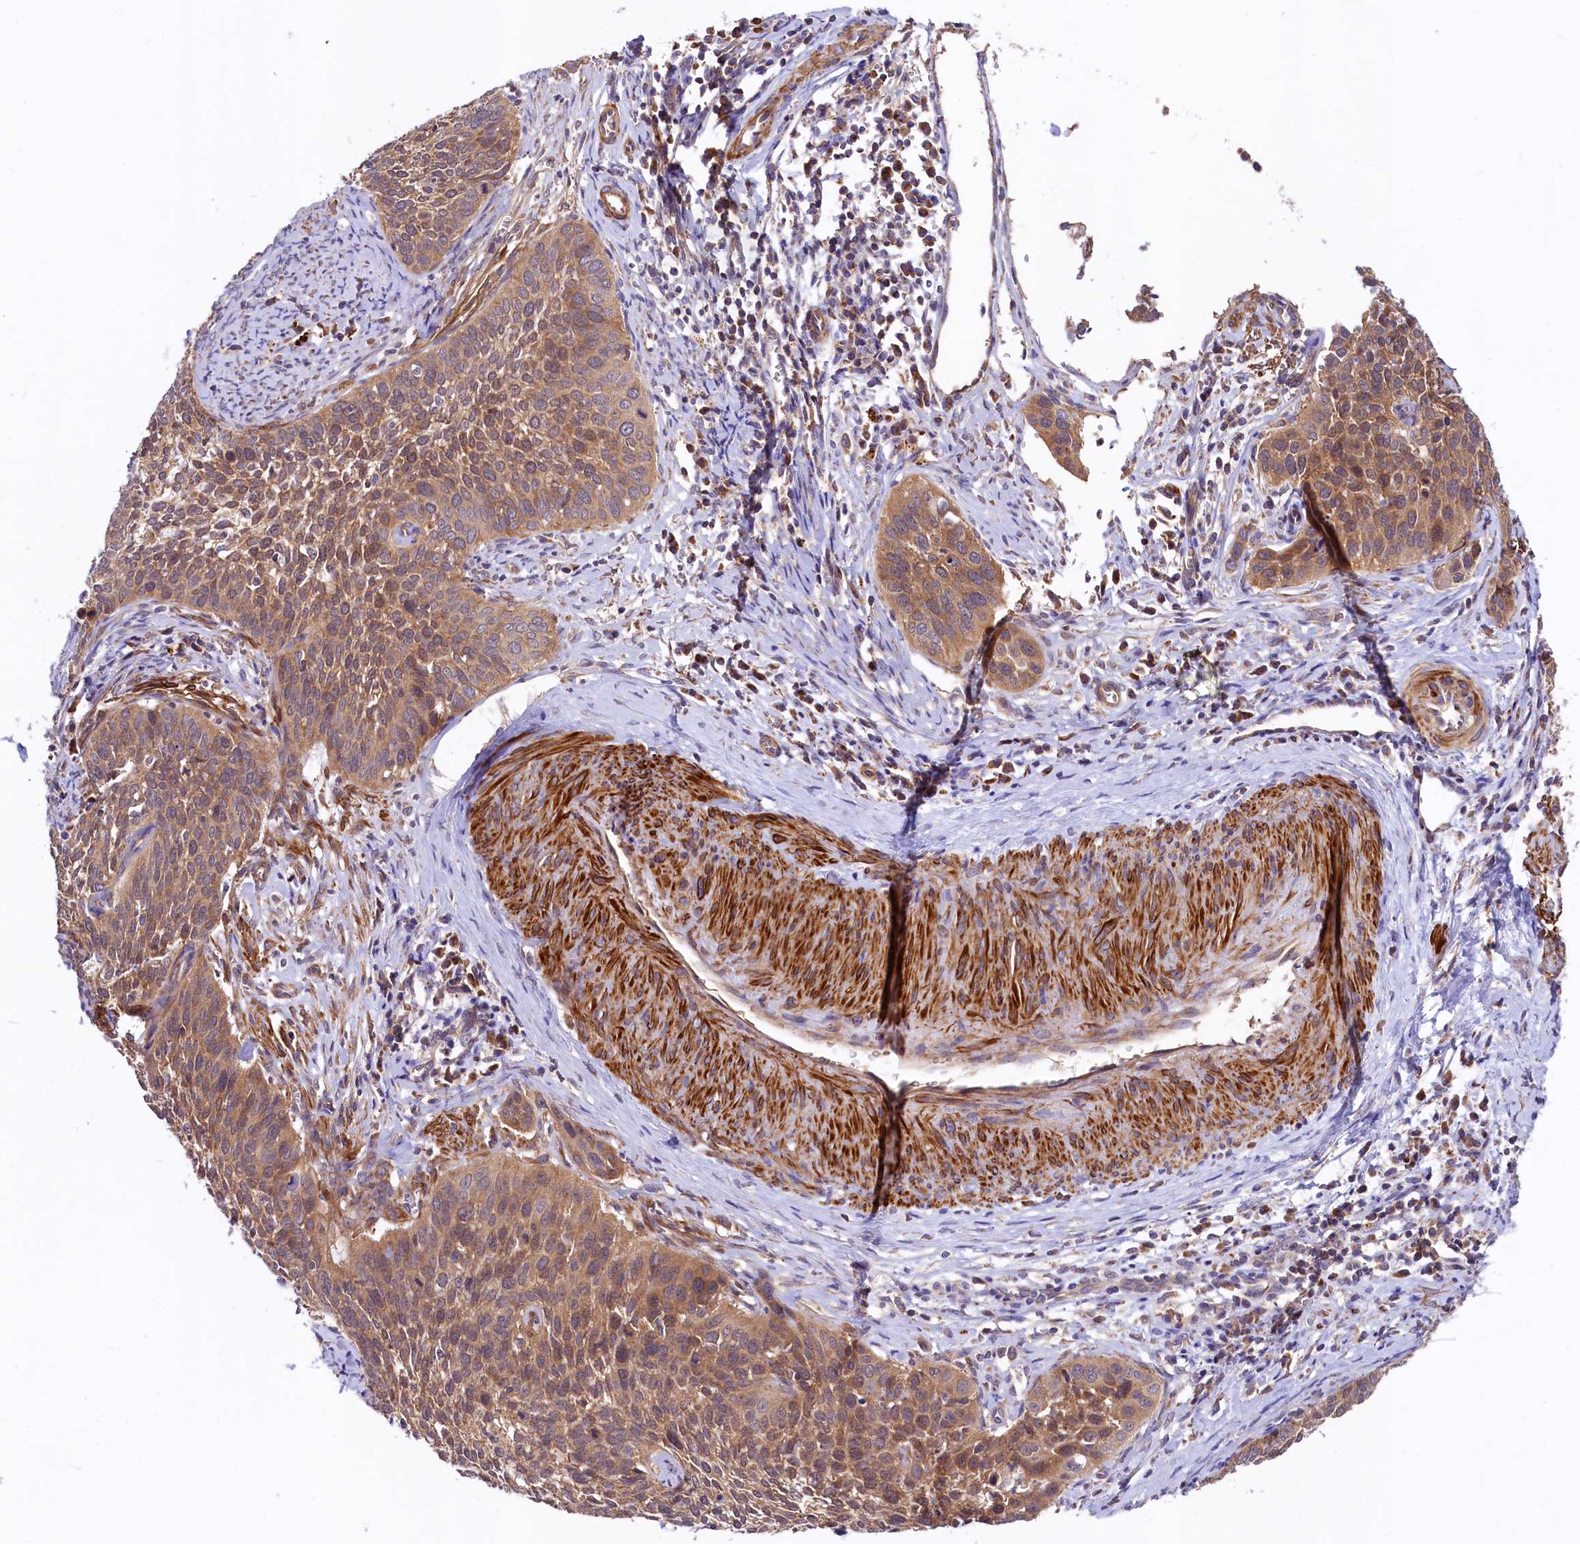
{"staining": {"intensity": "moderate", "quantity": ">75%", "location": "cytoplasmic/membranous"}, "tissue": "cervical cancer", "cell_type": "Tumor cells", "image_type": "cancer", "snomed": [{"axis": "morphology", "description": "Squamous cell carcinoma, NOS"}, {"axis": "topography", "description": "Cervix"}], "caption": "Immunohistochemistry (IHC) micrograph of cervical cancer stained for a protein (brown), which displays medium levels of moderate cytoplasmic/membranous expression in about >75% of tumor cells.", "gene": "CIAO3", "patient": {"sex": "female", "age": 34}}